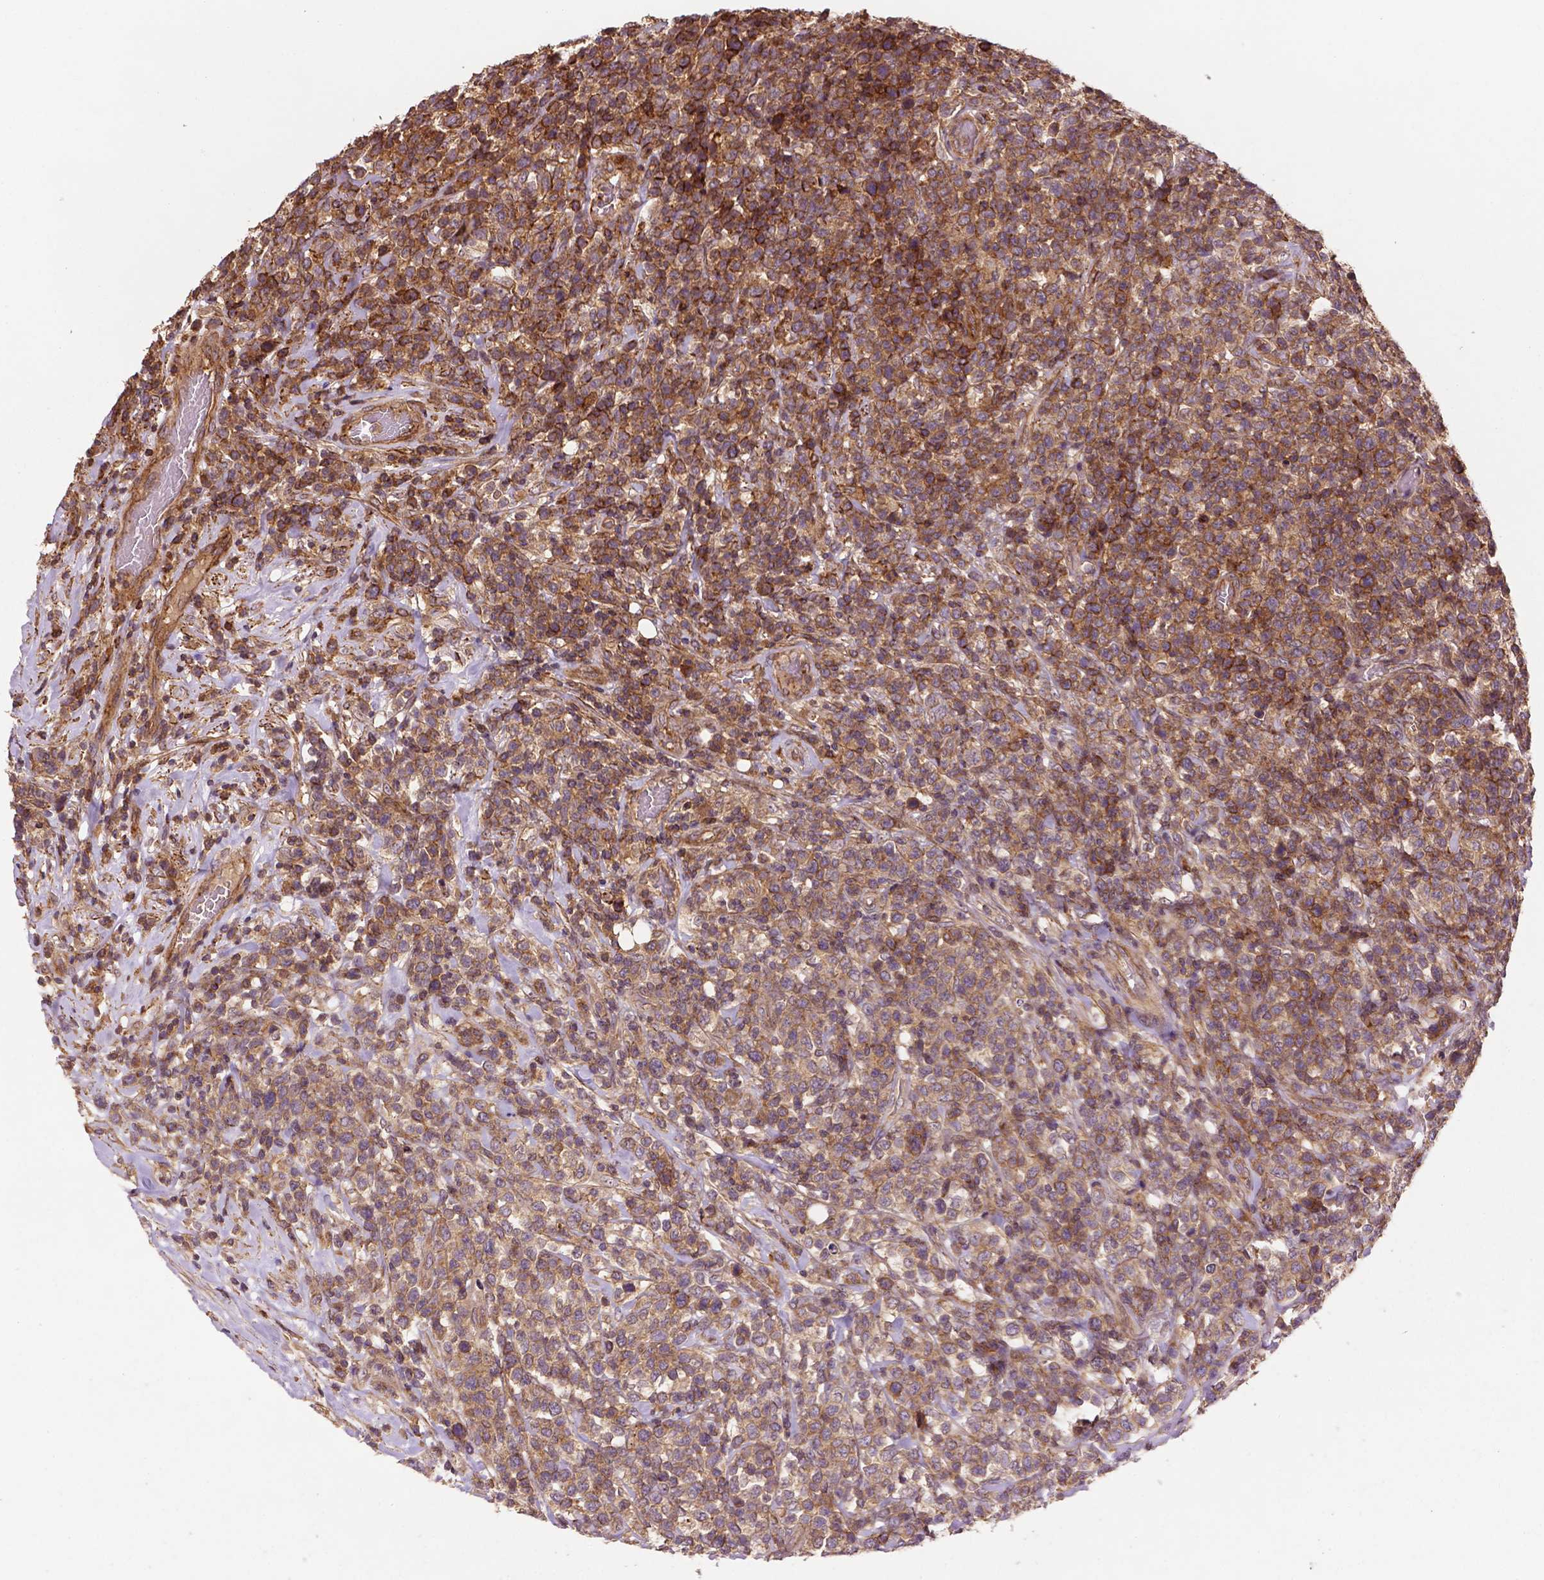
{"staining": {"intensity": "moderate", "quantity": ">75%", "location": "cytoplasmic/membranous"}, "tissue": "lymphoma", "cell_type": "Tumor cells", "image_type": "cancer", "snomed": [{"axis": "morphology", "description": "Malignant lymphoma, non-Hodgkin's type, High grade"}, {"axis": "topography", "description": "Soft tissue"}], "caption": "Immunohistochemical staining of human lymphoma reveals medium levels of moderate cytoplasmic/membranous expression in about >75% of tumor cells. The staining was performed using DAB (3,3'-diaminobenzidine), with brown indicating positive protein expression. Nuclei are stained blue with hematoxylin.", "gene": "ZMYND19", "patient": {"sex": "female", "age": 56}}